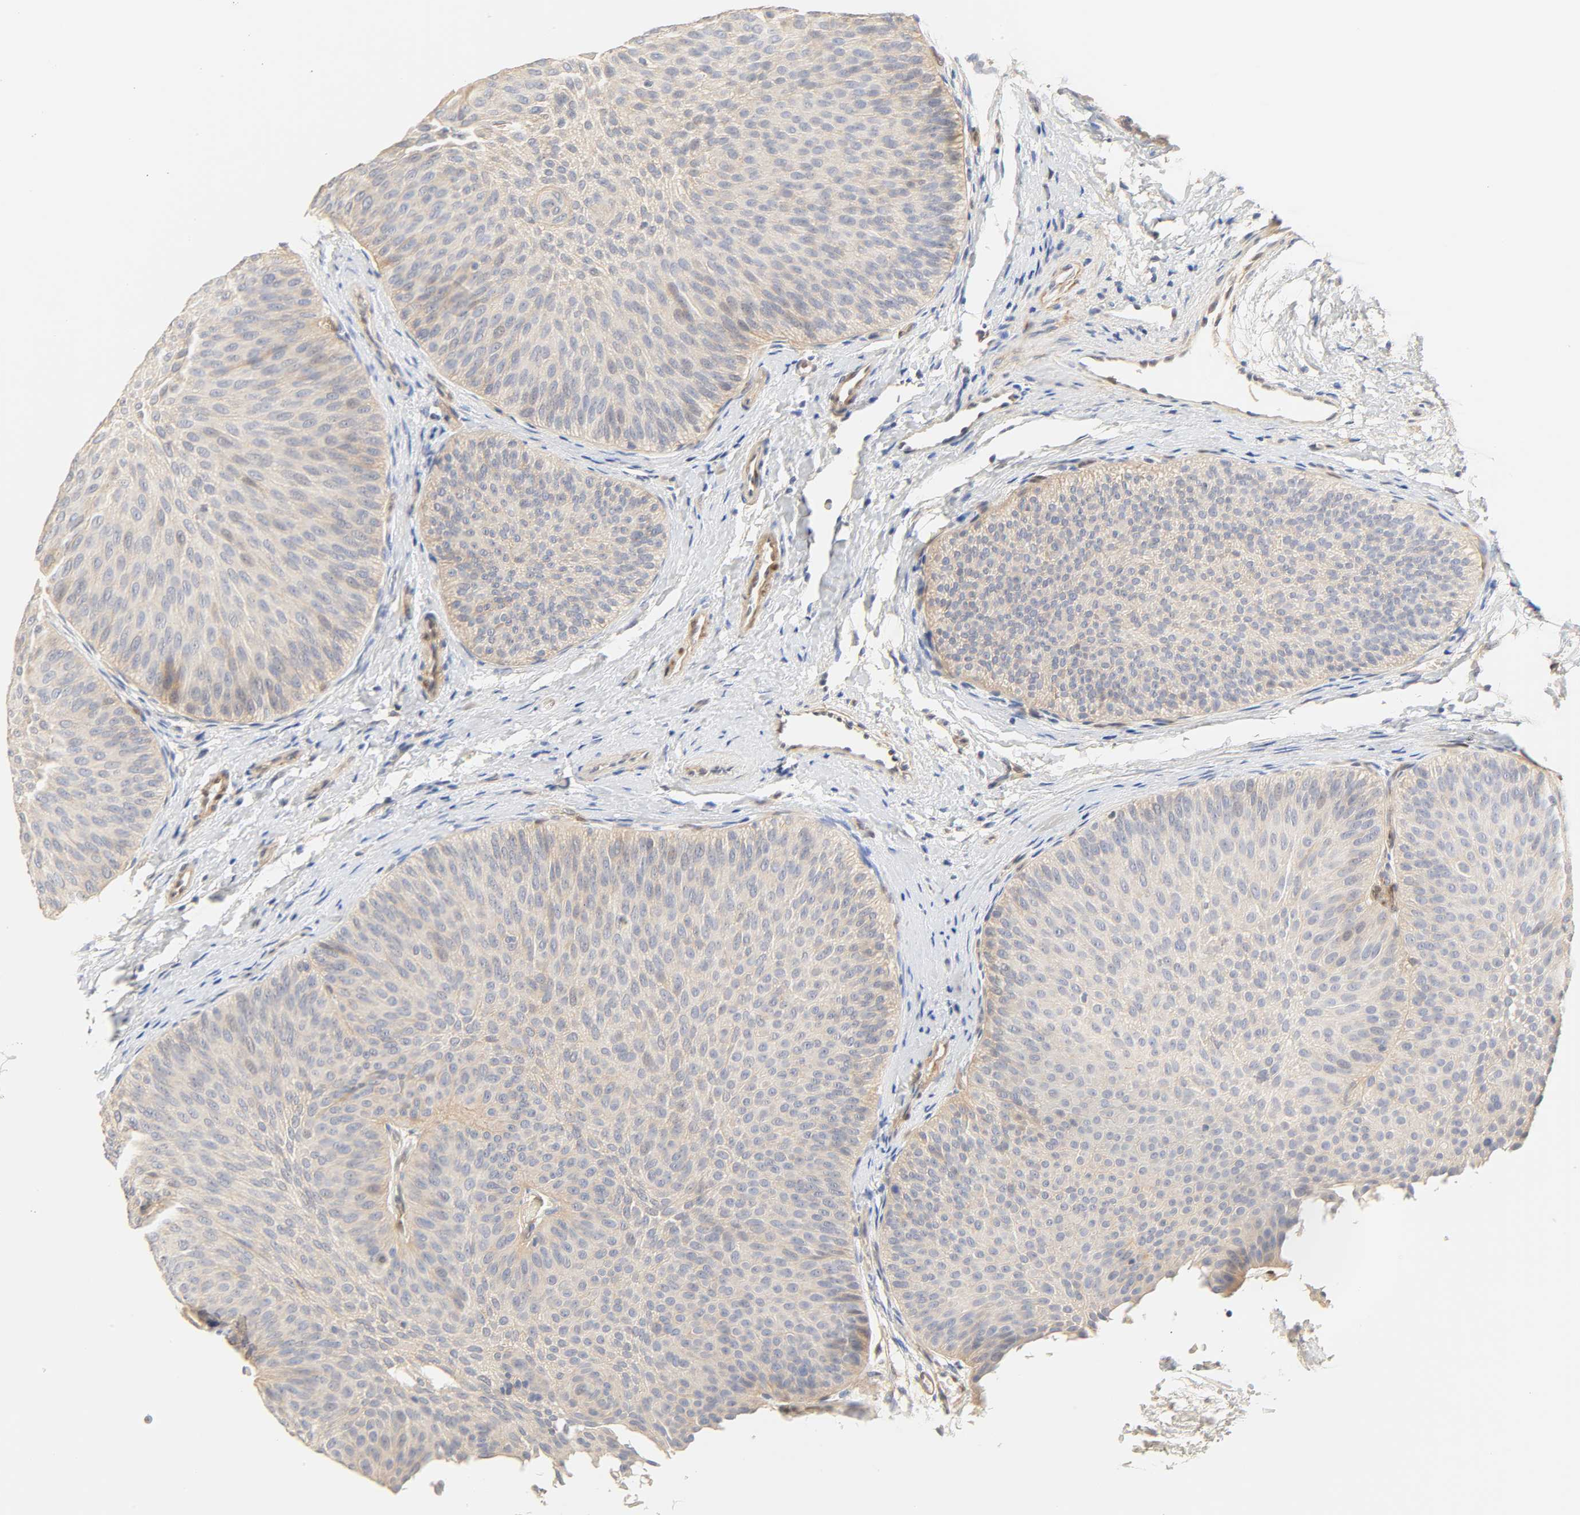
{"staining": {"intensity": "negative", "quantity": "none", "location": "none"}, "tissue": "urothelial cancer", "cell_type": "Tumor cells", "image_type": "cancer", "snomed": [{"axis": "morphology", "description": "Urothelial carcinoma, Low grade"}, {"axis": "topography", "description": "Urinary bladder"}], "caption": "A histopathology image of human urothelial cancer is negative for staining in tumor cells.", "gene": "BORCS8-MEF2B", "patient": {"sex": "female", "age": 60}}